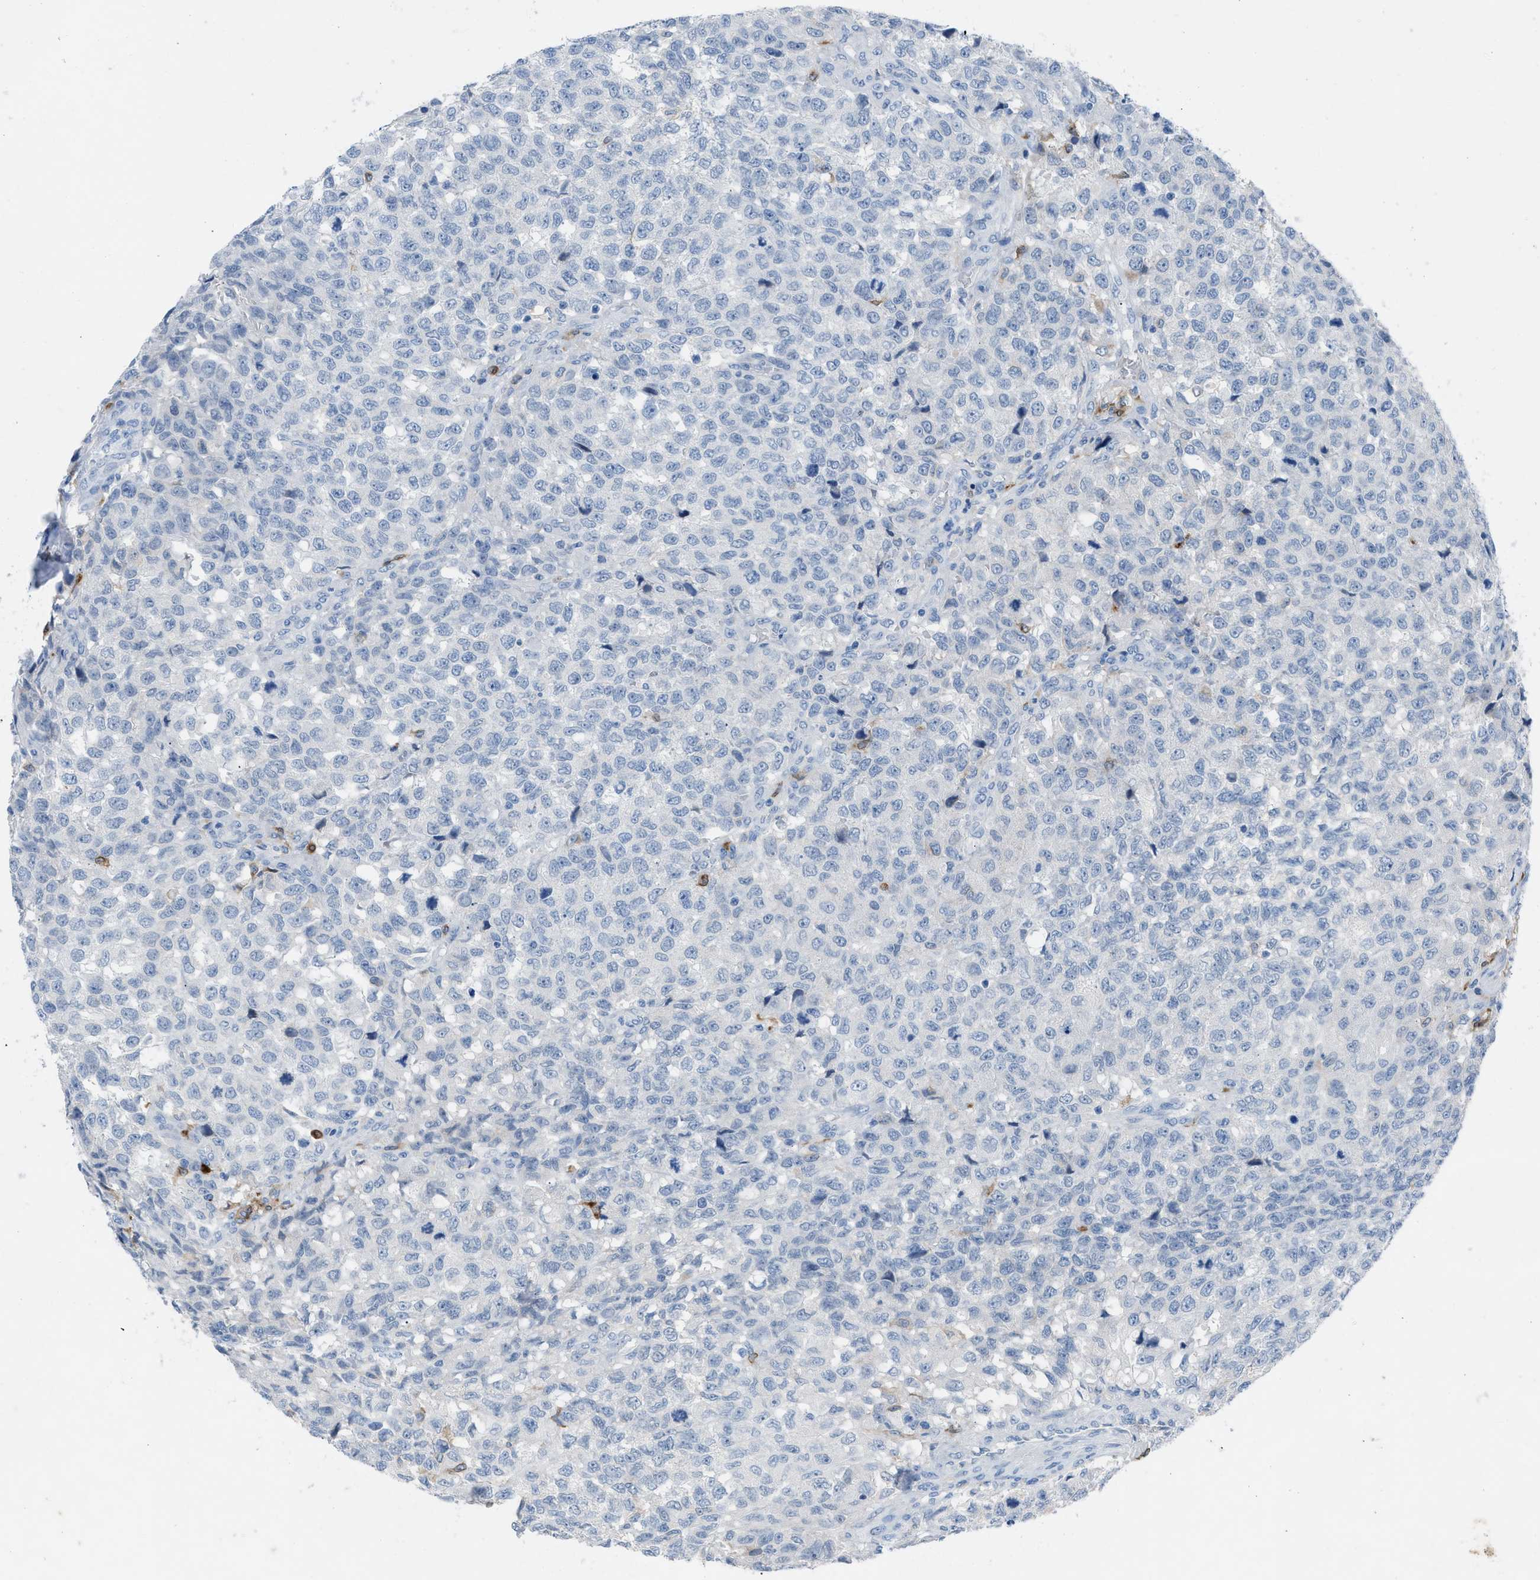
{"staining": {"intensity": "negative", "quantity": "none", "location": "none"}, "tissue": "testis cancer", "cell_type": "Tumor cells", "image_type": "cancer", "snomed": [{"axis": "morphology", "description": "Seminoma, NOS"}, {"axis": "topography", "description": "Testis"}], "caption": "Immunohistochemistry of testis seminoma exhibits no expression in tumor cells. The staining is performed using DAB (3,3'-diaminobenzidine) brown chromogen with nuclei counter-stained in using hematoxylin.", "gene": "CLEC10A", "patient": {"sex": "male", "age": 59}}